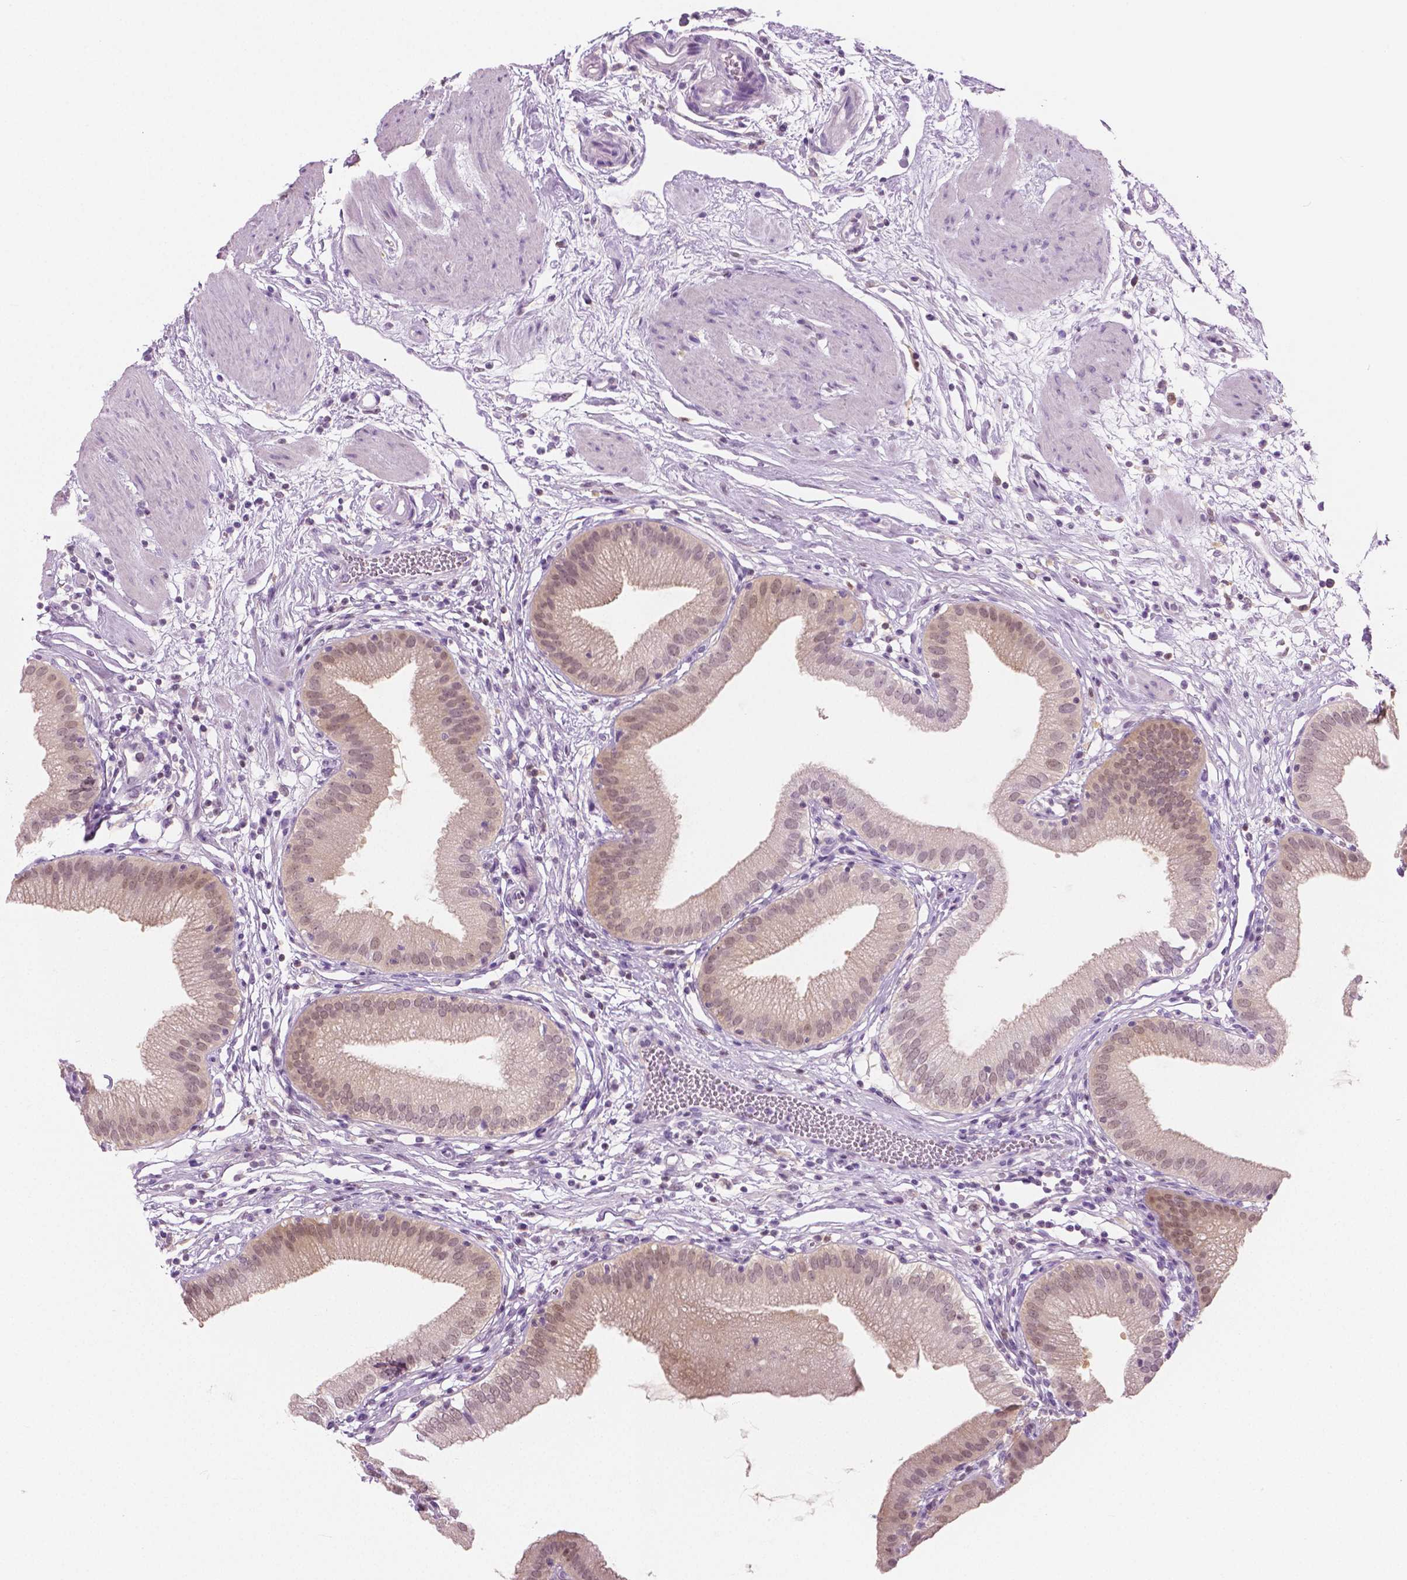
{"staining": {"intensity": "weak", "quantity": "25%-75%", "location": "cytoplasmic/membranous,nuclear"}, "tissue": "gallbladder", "cell_type": "Glandular cells", "image_type": "normal", "snomed": [{"axis": "morphology", "description": "Normal tissue, NOS"}, {"axis": "topography", "description": "Gallbladder"}], "caption": "A high-resolution micrograph shows immunohistochemistry (IHC) staining of normal gallbladder, which shows weak cytoplasmic/membranous,nuclear staining in about 25%-75% of glandular cells. The protein of interest is shown in brown color, while the nuclei are stained blue.", "gene": "GALM", "patient": {"sex": "female", "age": 65}}